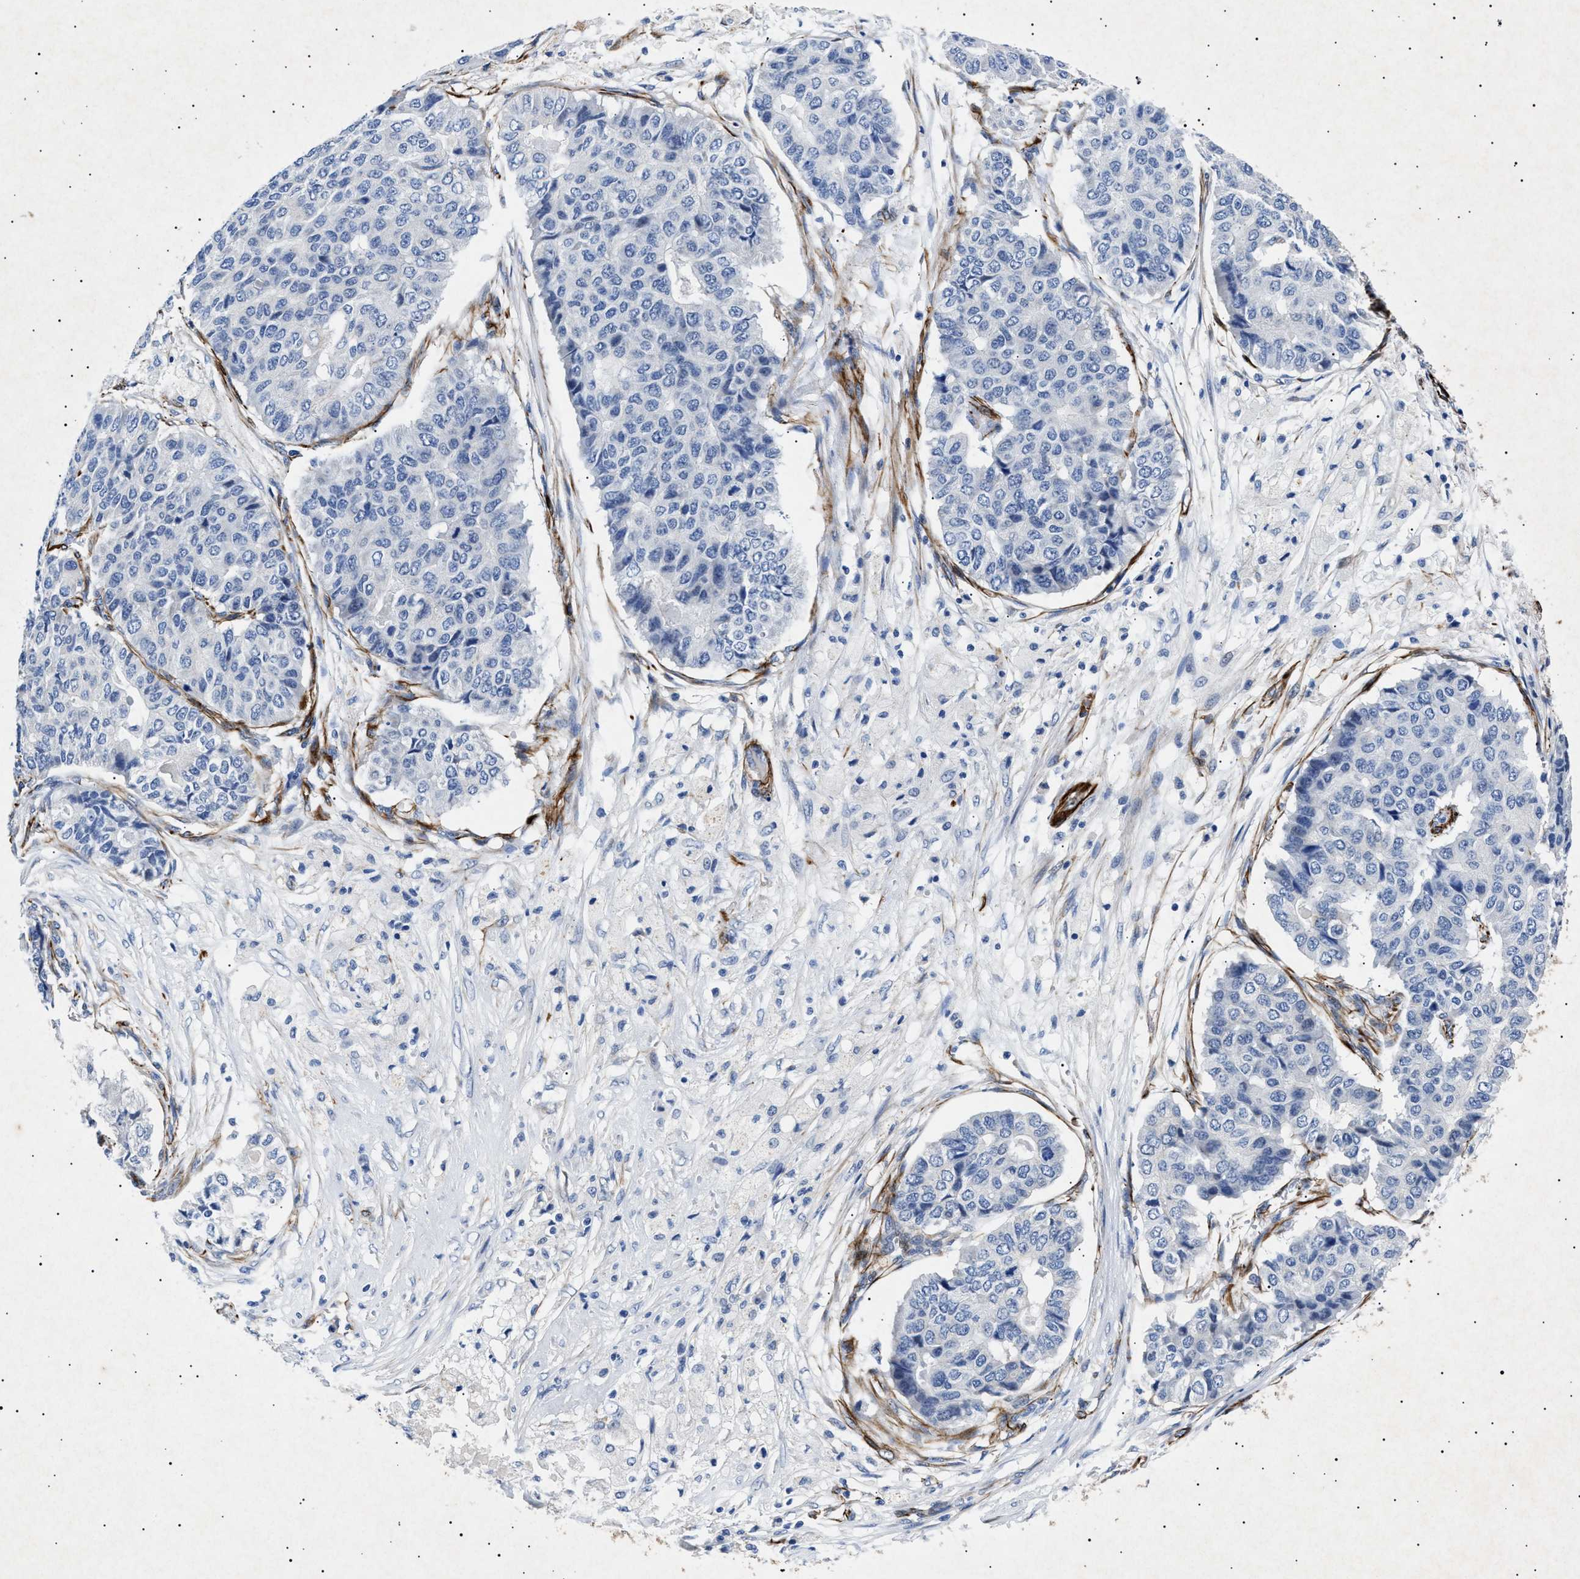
{"staining": {"intensity": "negative", "quantity": "none", "location": "none"}, "tissue": "pancreatic cancer", "cell_type": "Tumor cells", "image_type": "cancer", "snomed": [{"axis": "morphology", "description": "Adenocarcinoma, NOS"}, {"axis": "topography", "description": "Pancreas"}], "caption": "Tumor cells are negative for protein expression in human pancreatic cancer (adenocarcinoma). (IHC, brightfield microscopy, high magnification).", "gene": "OLFML2A", "patient": {"sex": "male", "age": 50}}